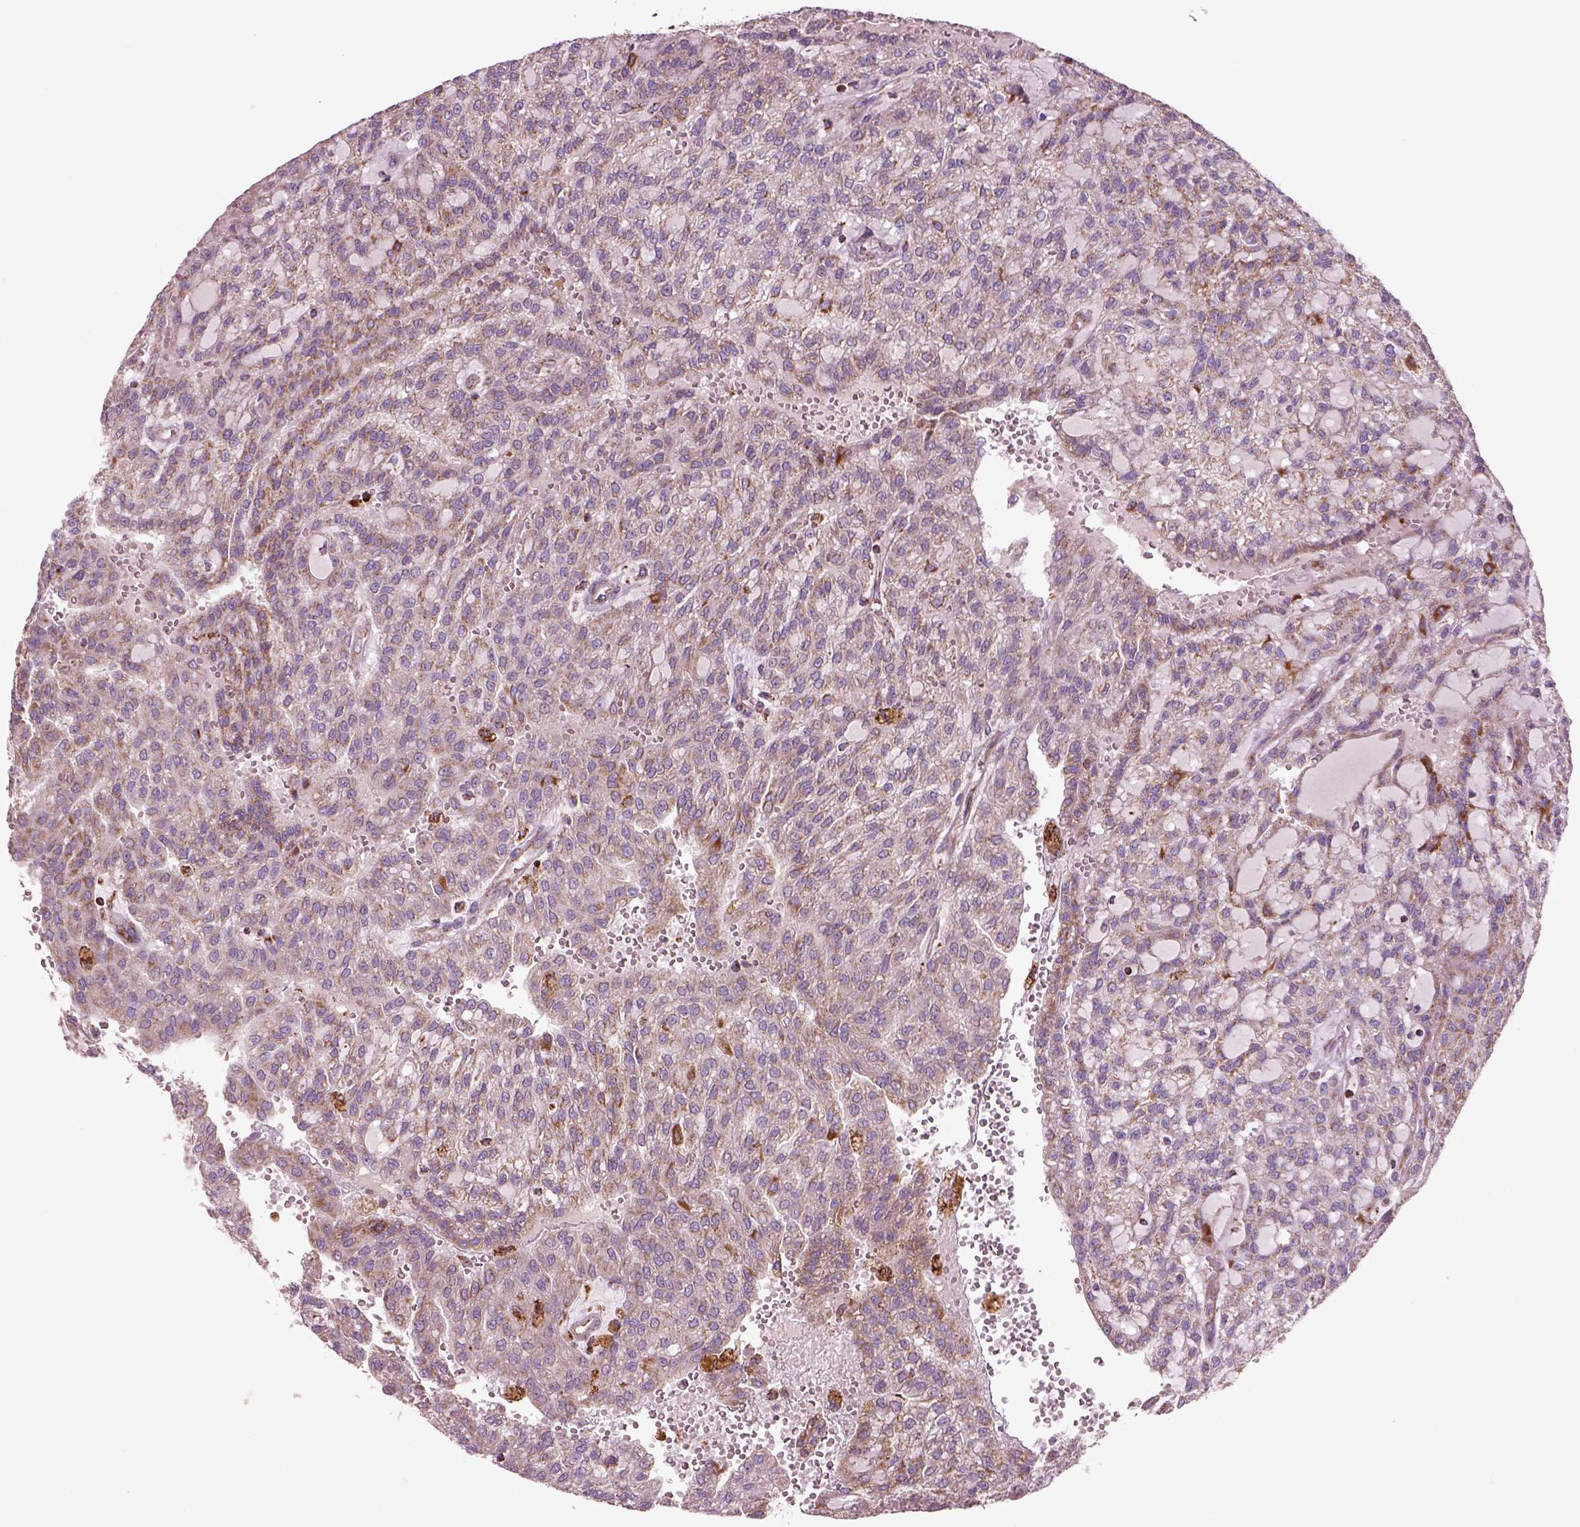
{"staining": {"intensity": "moderate", "quantity": ">75%", "location": "cytoplasmic/membranous"}, "tissue": "renal cancer", "cell_type": "Tumor cells", "image_type": "cancer", "snomed": [{"axis": "morphology", "description": "Adenocarcinoma, NOS"}, {"axis": "topography", "description": "Kidney"}], "caption": "A medium amount of moderate cytoplasmic/membranous positivity is present in approximately >75% of tumor cells in renal cancer (adenocarcinoma) tissue.", "gene": "SLC25A24", "patient": {"sex": "male", "age": 63}}